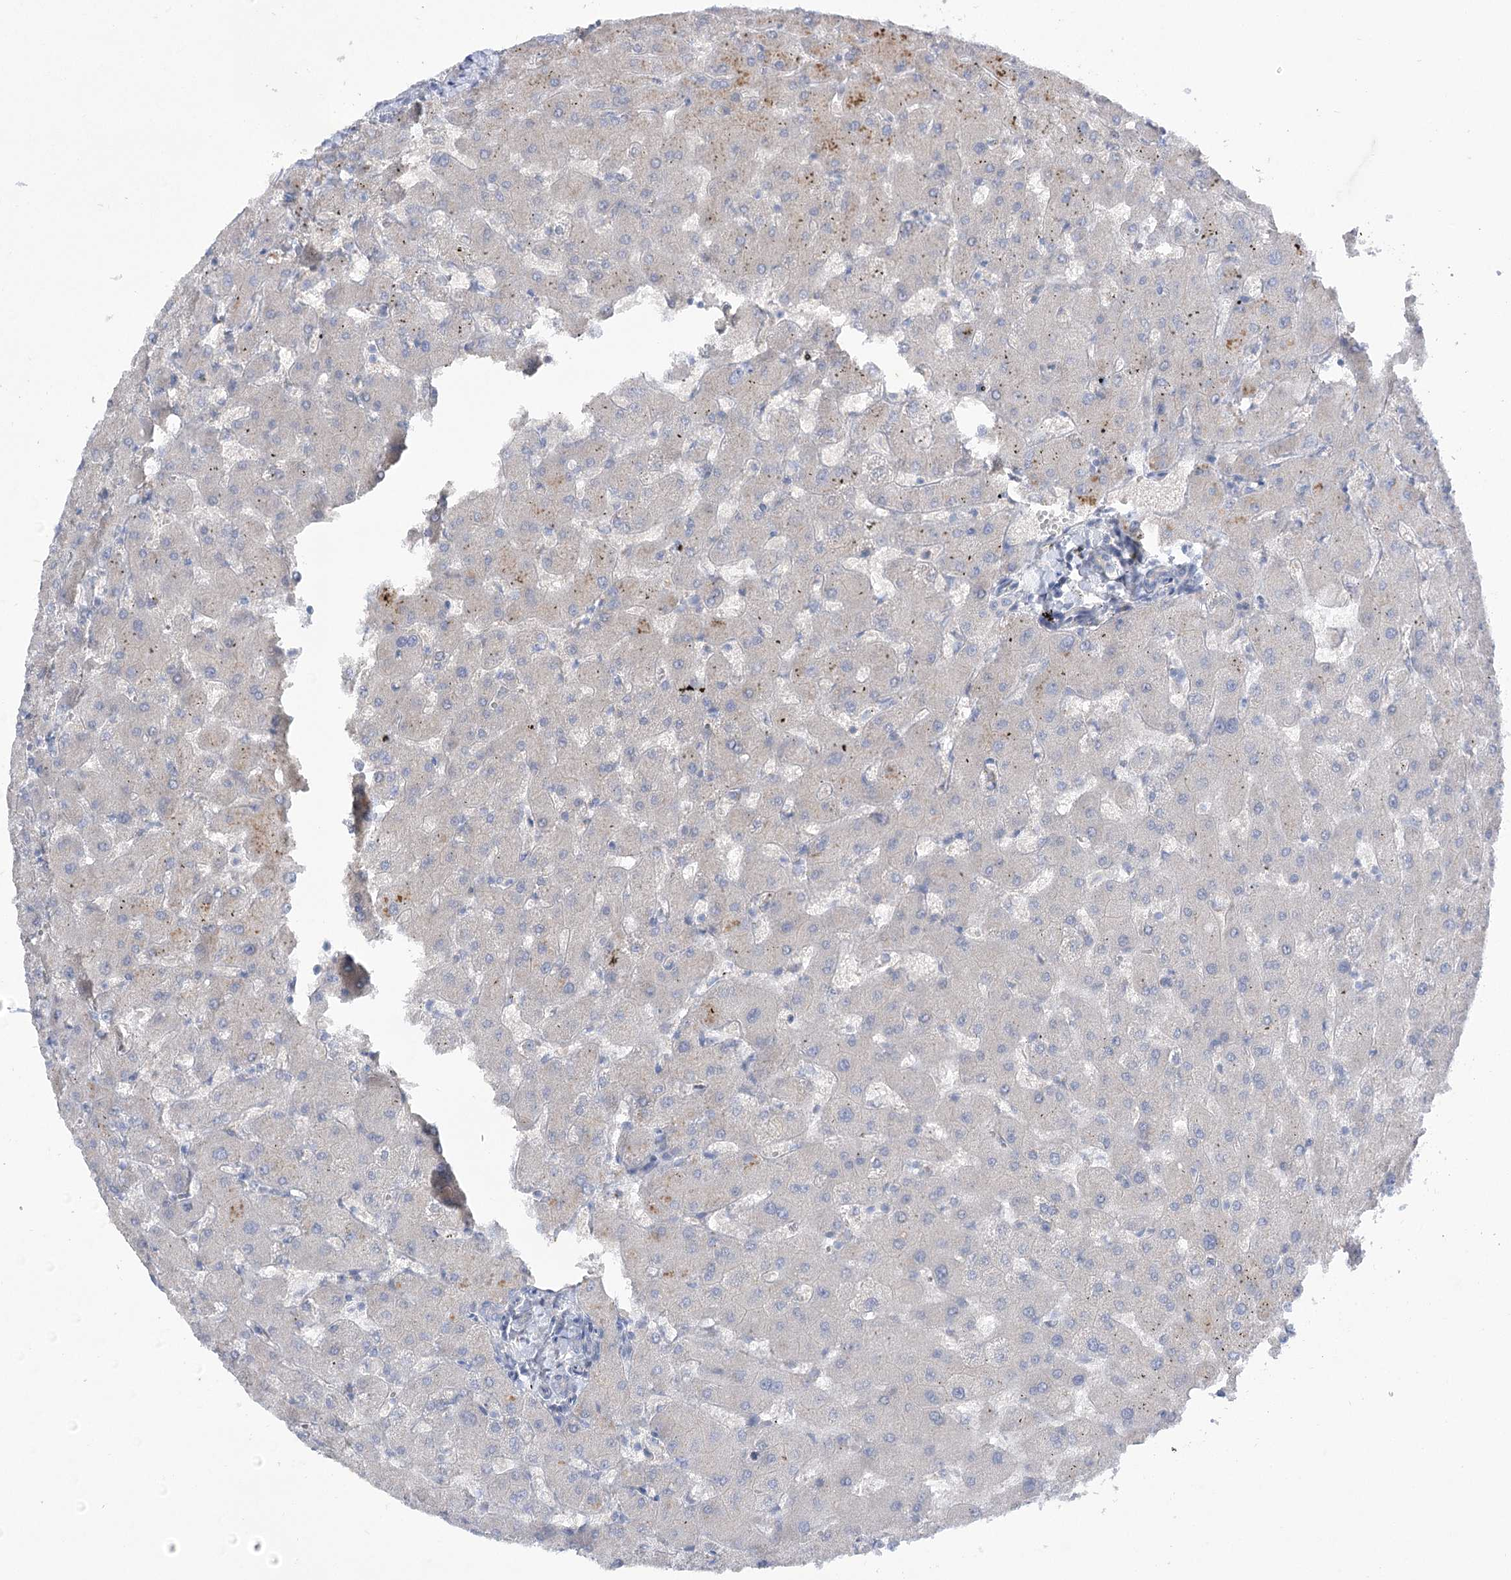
{"staining": {"intensity": "negative", "quantity": "none", "location": "none"}, "tissue": "liver", "cell_type": "Cholangiocytes", "image_type": "normal", "snomed": [{"axis": "morphology", "description": "Normal tissue, NOS"}, {"axis": "topography", "description": "Liver"}], "caption": "This is a histopathology image of immunohistochemistry (IHC) staining of unremarkable liver, which shows no positivity in cholangiocytes. (Stains: DAB (3,3'-diaminobenzidine) IHC with hematoxylin counter stain, Microscopy: brightfield microscopy at high magnification).", "gene": "GBF1", "patient": {"sex": "female", "age": 63}}